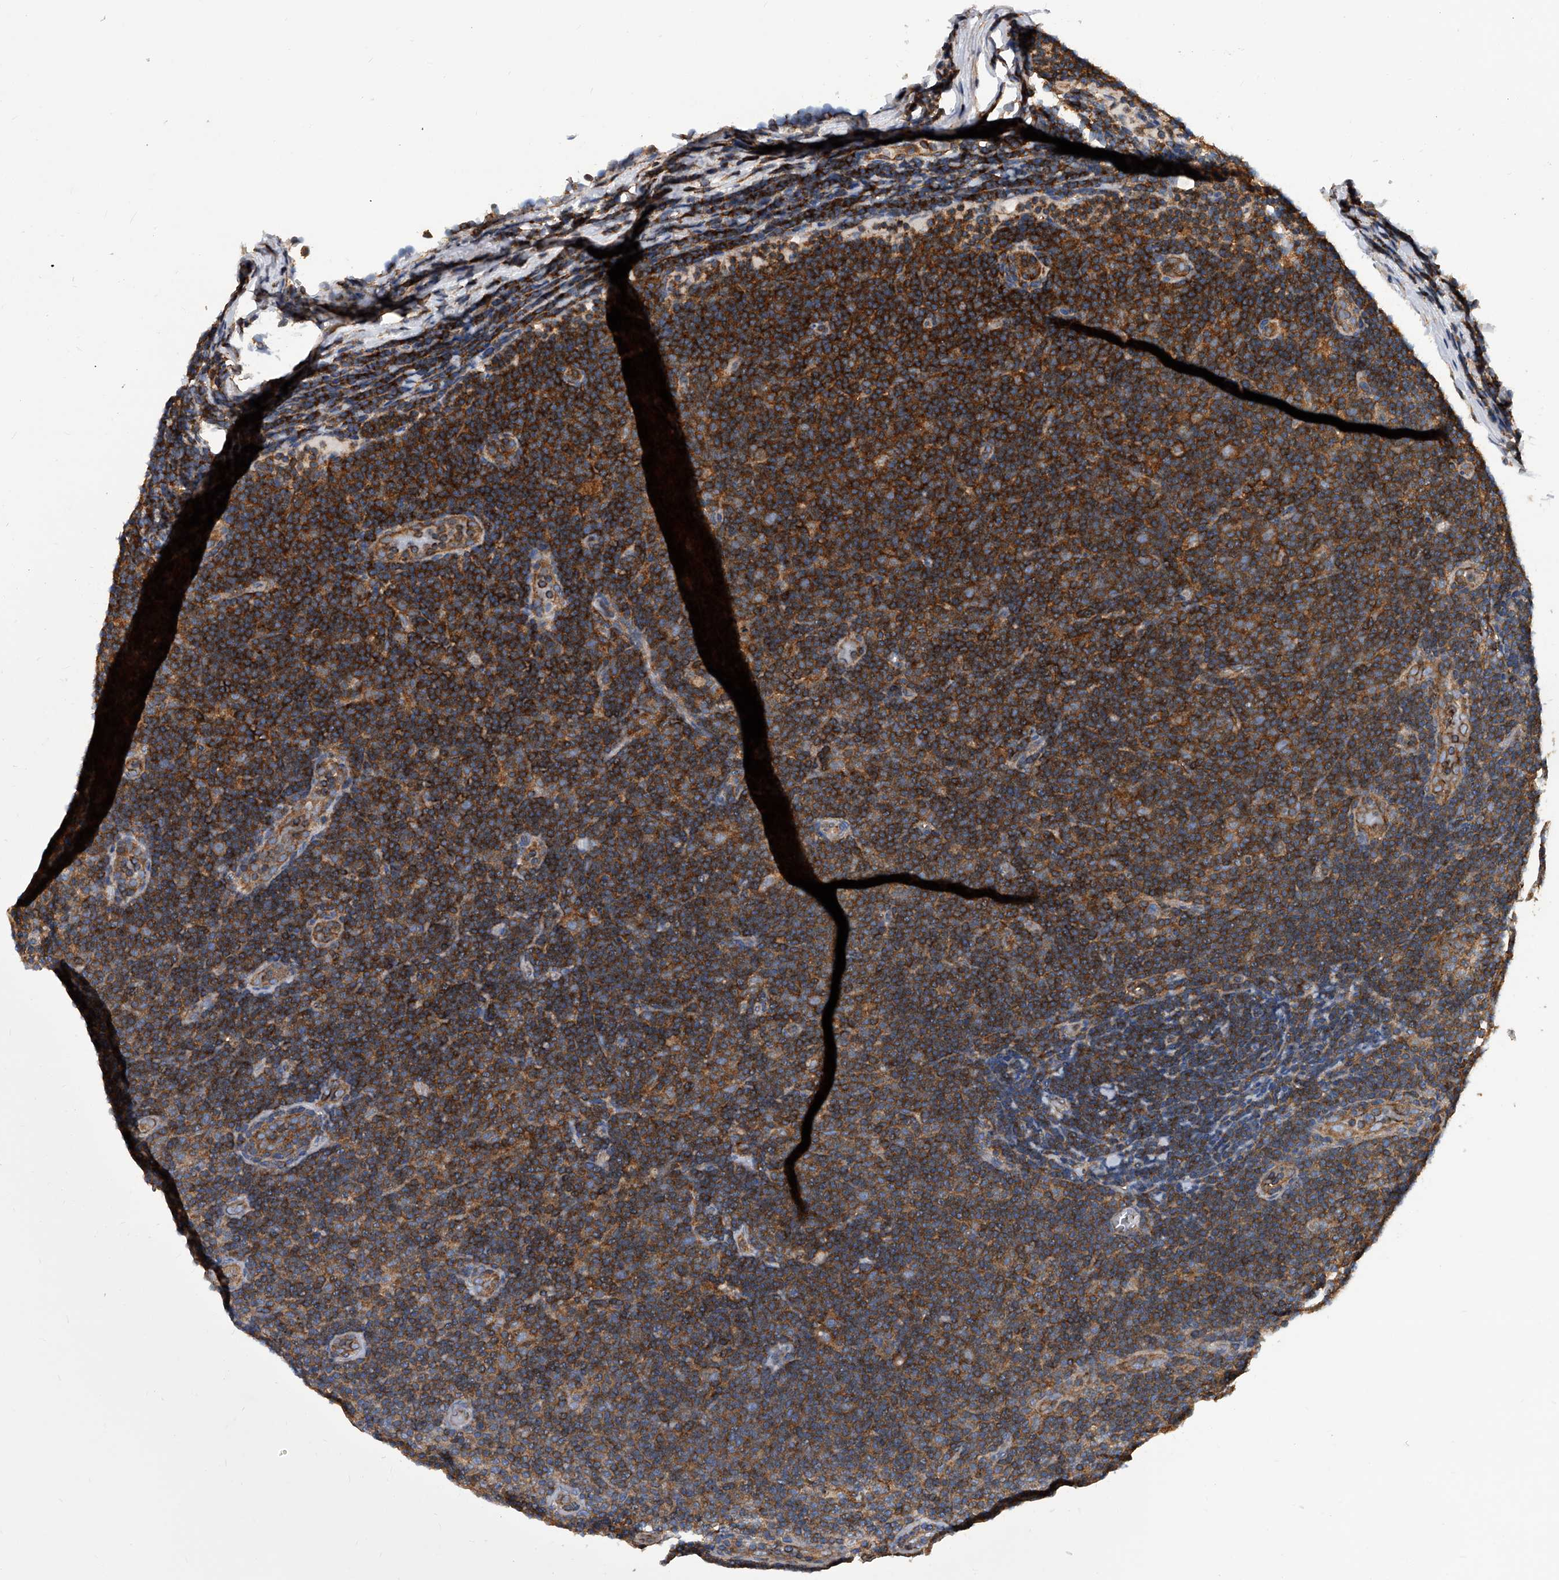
{"staining": {"intensity": "strong", "quantity": "25%-75%", "location": "cytoplasmic/membranous"}, "tissue": "lymphoma", "cell_type": "Tumor cells", "image_type": "cancer", "snomed": [{"axis": "morphology", "description": "Malignant lymphoma, non-Hodgkin's type, Low grade"}, {"axis": "topography", "description": "Lymph node"}], "caption": "Protein expression analysis of human malignant lymphoma, non-Hodgkin's type (low-grade) reveals strong cytoplasmic/membranous positivity in about 25%-75% of tumor cells. Immunohistochemistry stains the protein of interest in brown and the nuclei are stained blue.", "gene": "ATG5", "patient": {"sex": "male", "age": 83}}